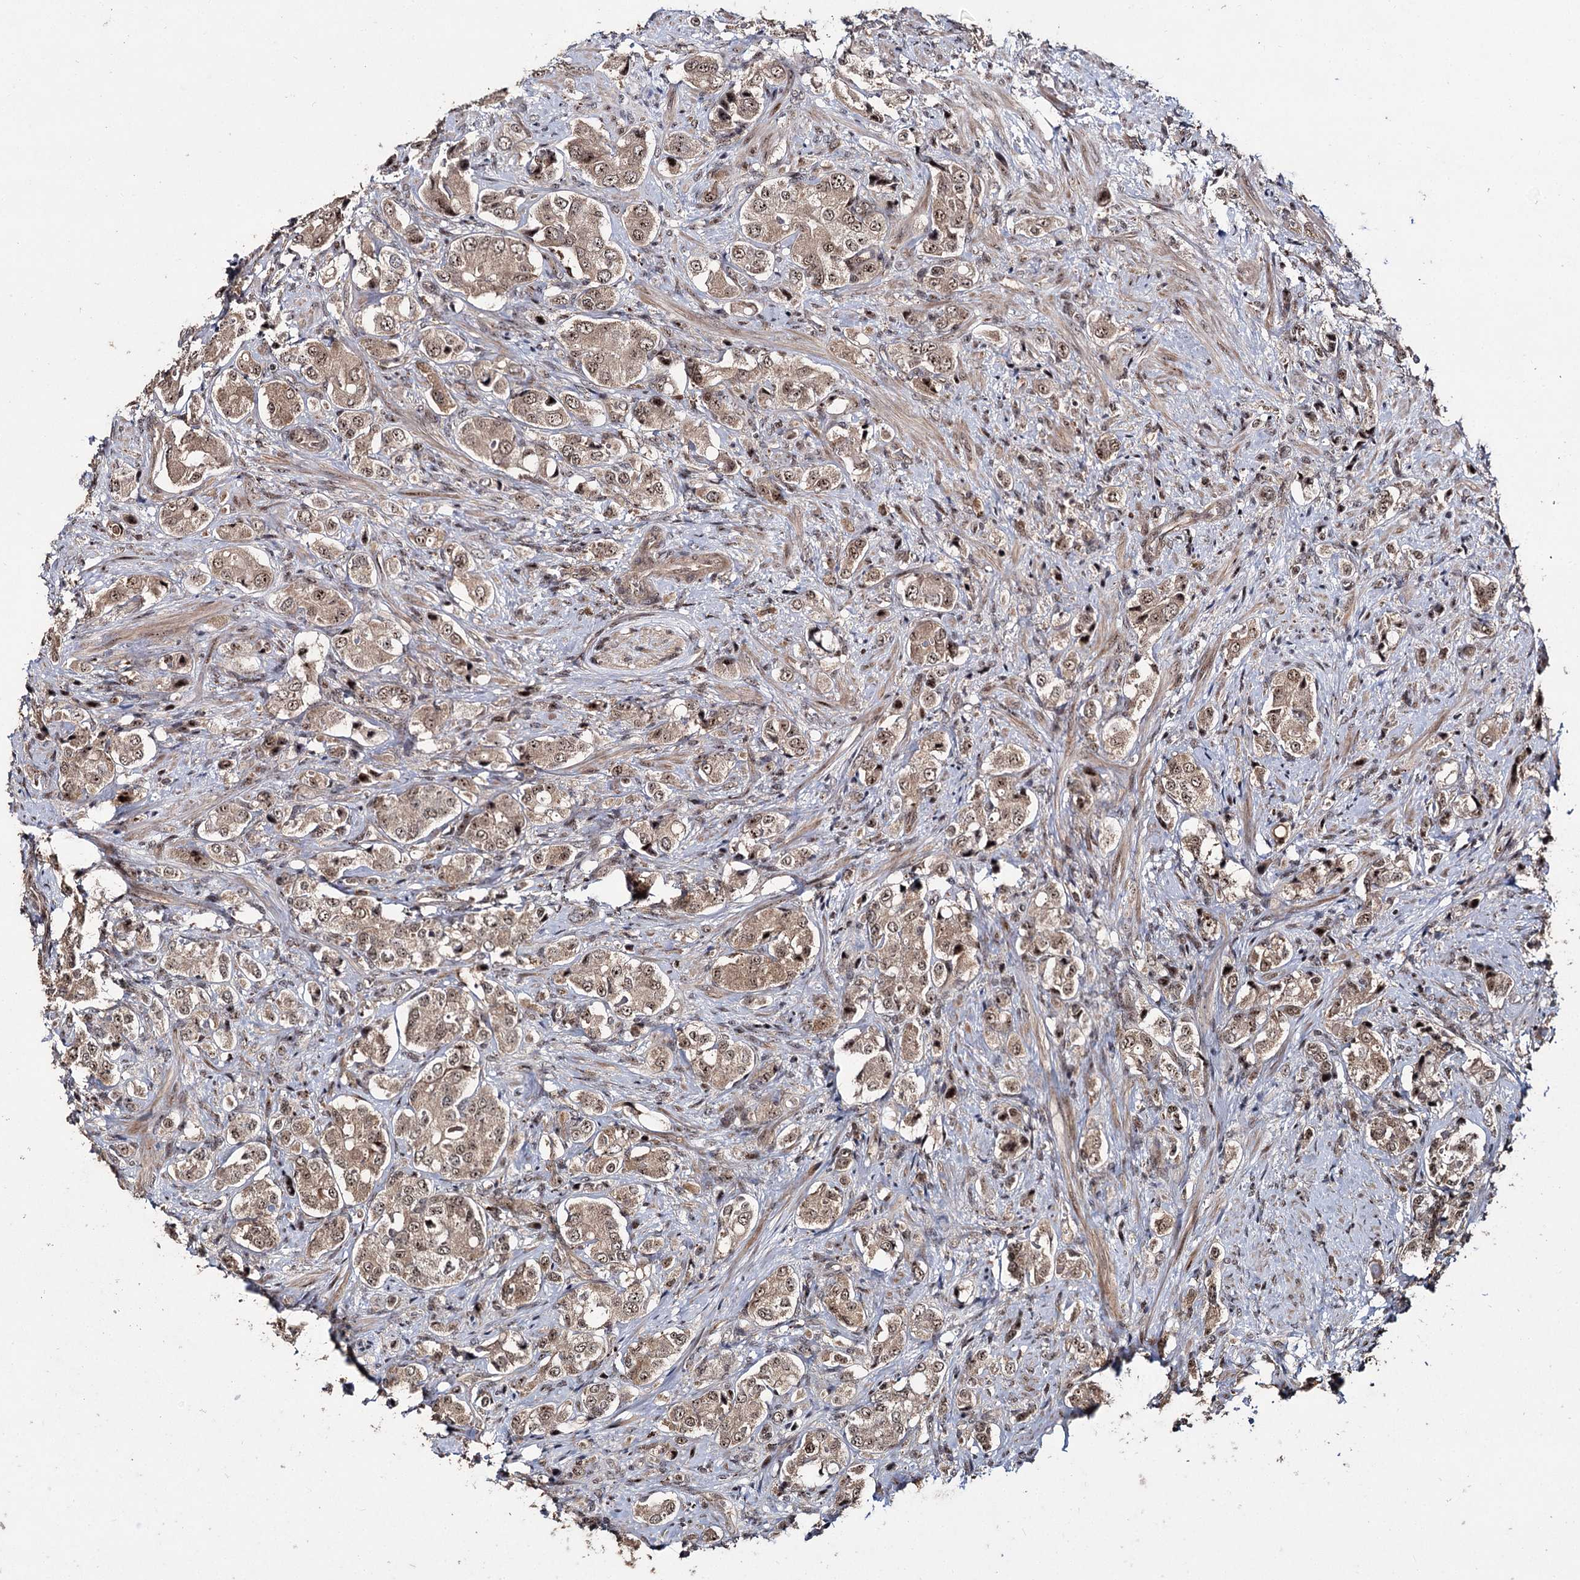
{"staining": {"intensity": "moderate", "quantity": ">75%", "location": "cytoplasmic/membranous,nuclear"}, "tissue": "prostate cancer", "cell_type": "Tumor cells", "image_type": "cancer", "snomed": [{"axis": "morphology", "description": "Adenocarcinoma, High grade"}, {"axis": "topography", "description": "Prostate"}], "caption": "Tumor cells show medium levels of moderate cytoplasmic/membranous and nuclear positivity in about >75% of cells in prostate cancer (high-grade adenocarcinoma). (IHC, brightfield microscopy, high magnification).", "gene": "MKNK2", "patient": {"sex": "male", "age": 65}}